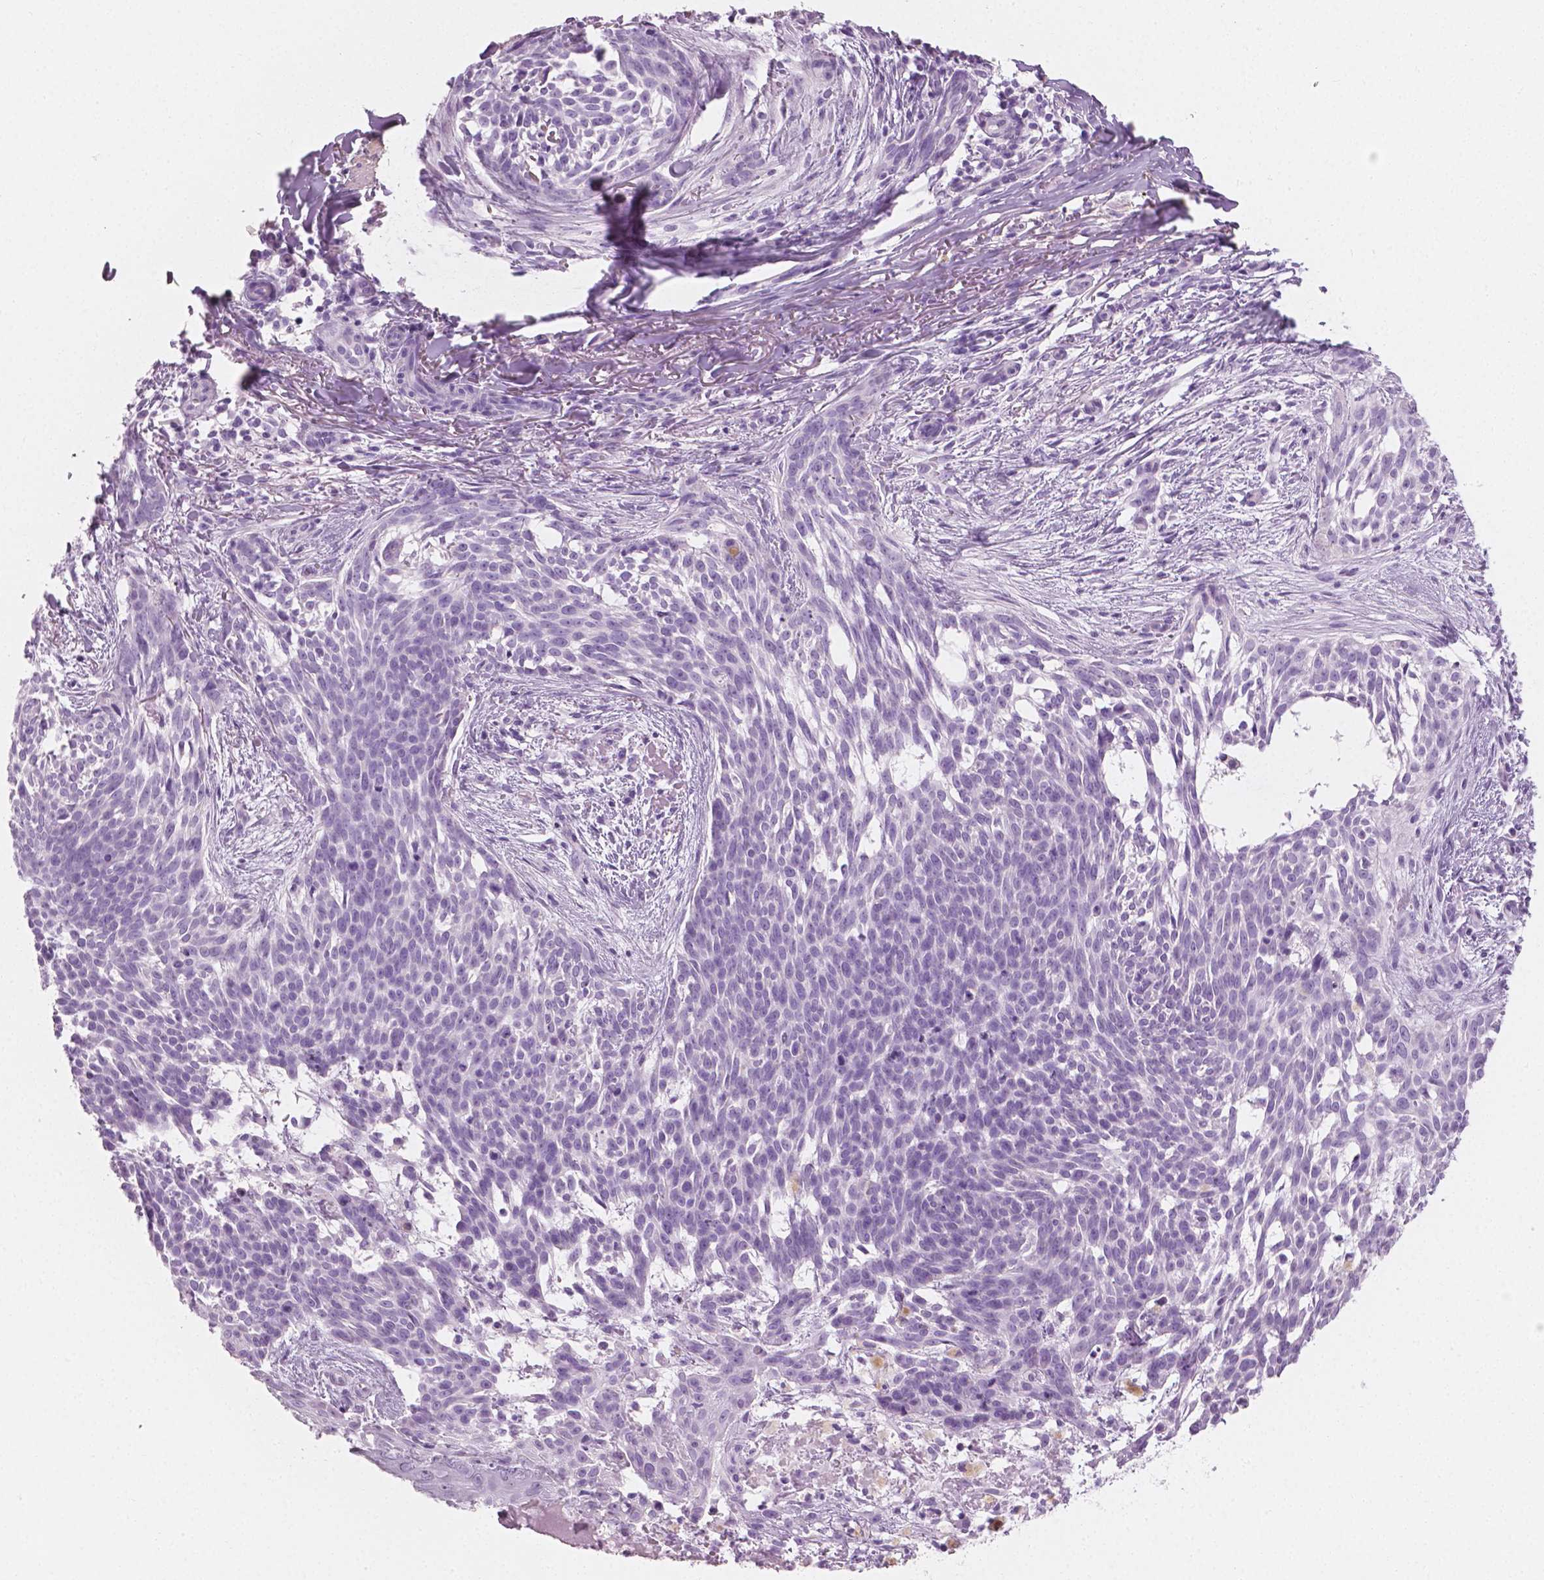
{"staining": {"intensity": "negative", "quantity": "none", "location": "none"}, "tissue": "skin cancer", "cell_type": "Tumor cells", "image_type": "cancer", "snomed": [{"axis": "morphology", "description": "Basal cell carcinoma"}, {"axis": "topography", "description": "Skin"}], "caption": "The micrograph displays no significant staining in tumor cells of skin cancer.", "gene": "PLIN4", "patient": {"sex": "male", "age": 88}}